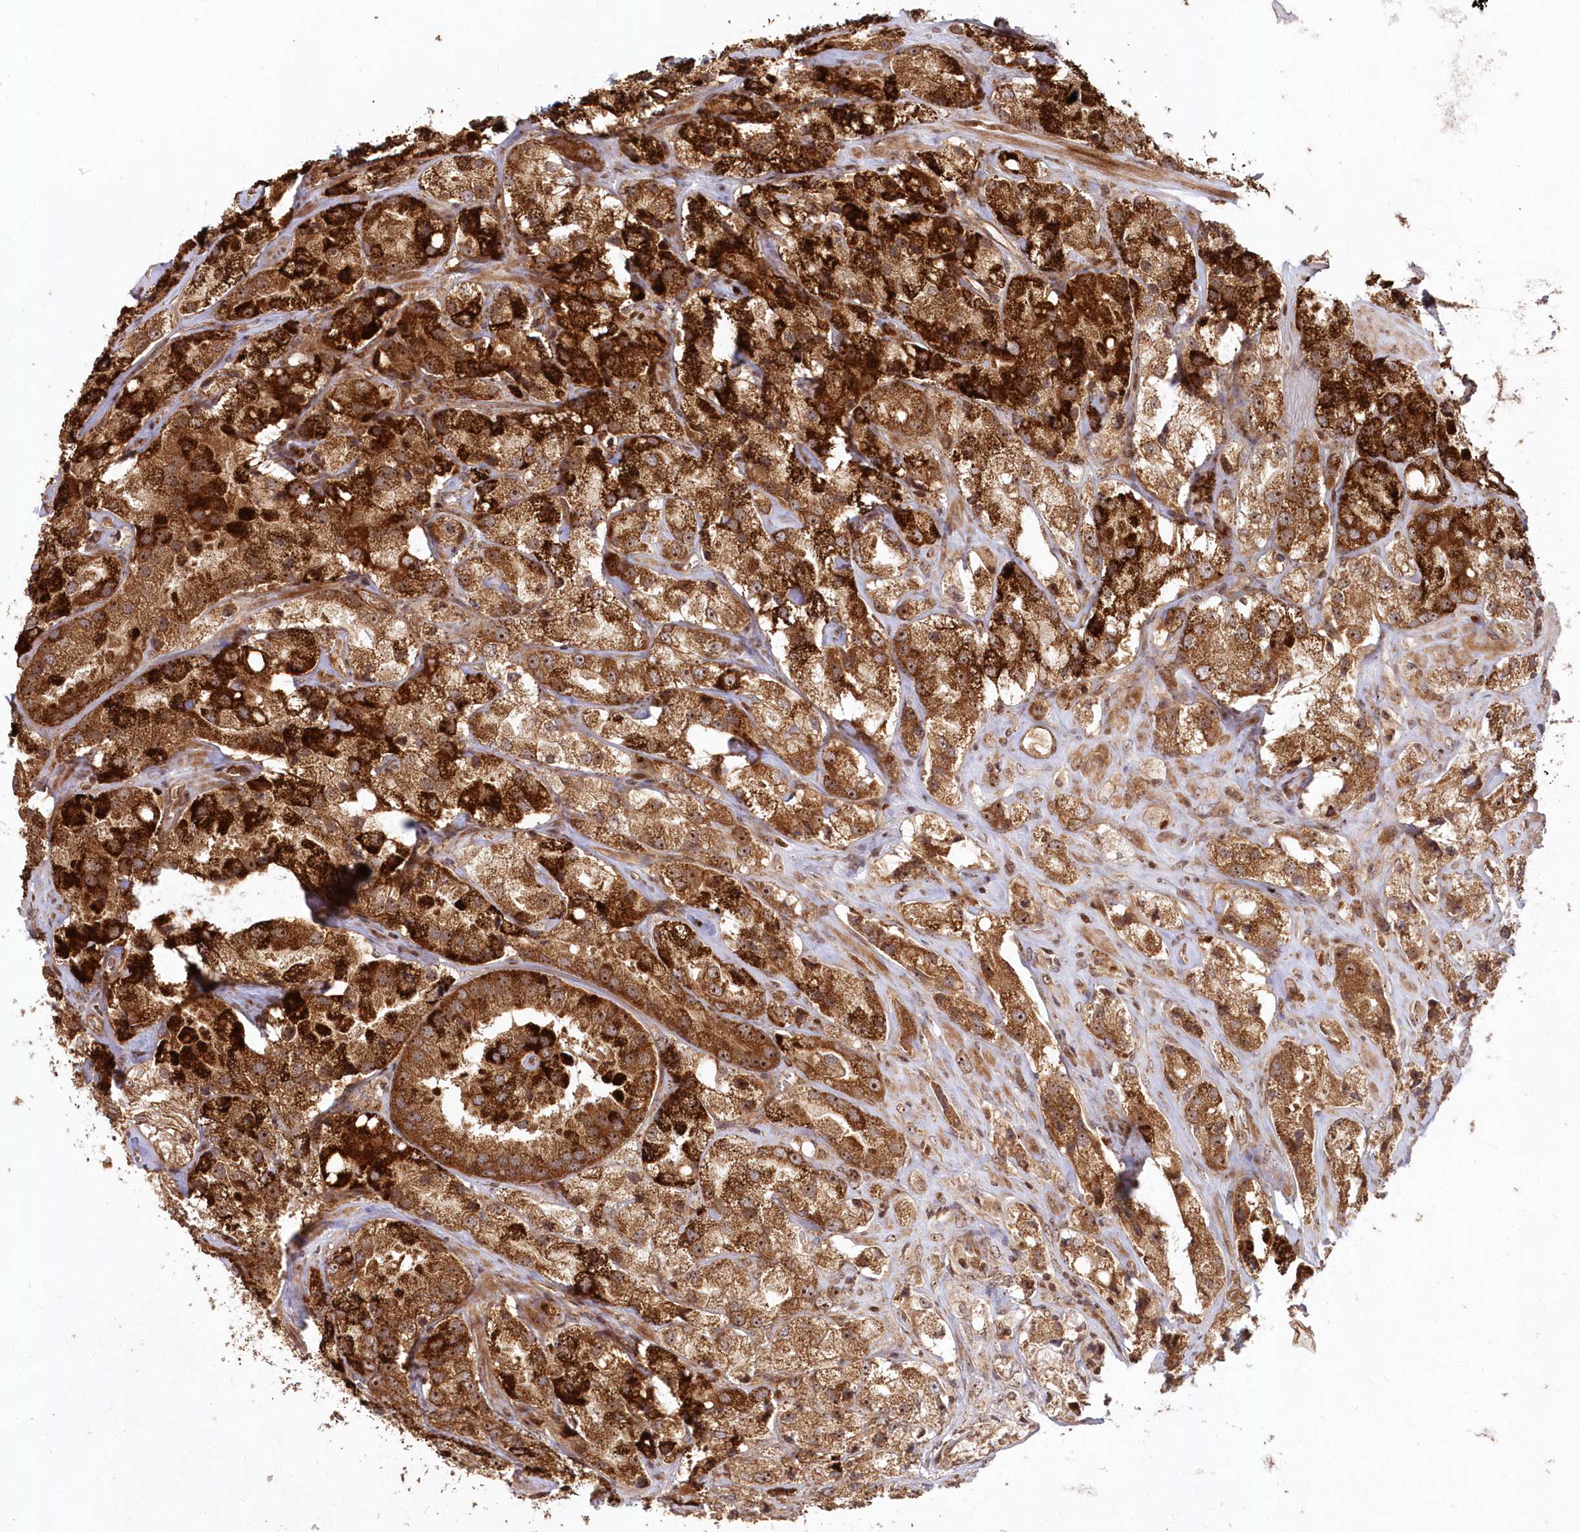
{"staining": {"intensity": "strong", "quantity": ">75%", "location": "cytoplasmic/membranous,nuclear"}, "tissue": "prostate cancer", "cell_type": "Tumor cells", "image_type": "cancer", "snomed": [{"axis": "morphology", "description": "Adenocarcinoma, High grade"}, {"axis": "topography", "description": "Prostate"}], "caption": "Tumor cells show high levels of strong cytoplasmic/membranous and nuclear positivity in about >75% of cells in prostate adenocarcinoma (high-grade).", "gene": "SERINC1", "patient": {"sex": "male", "age": 66}}